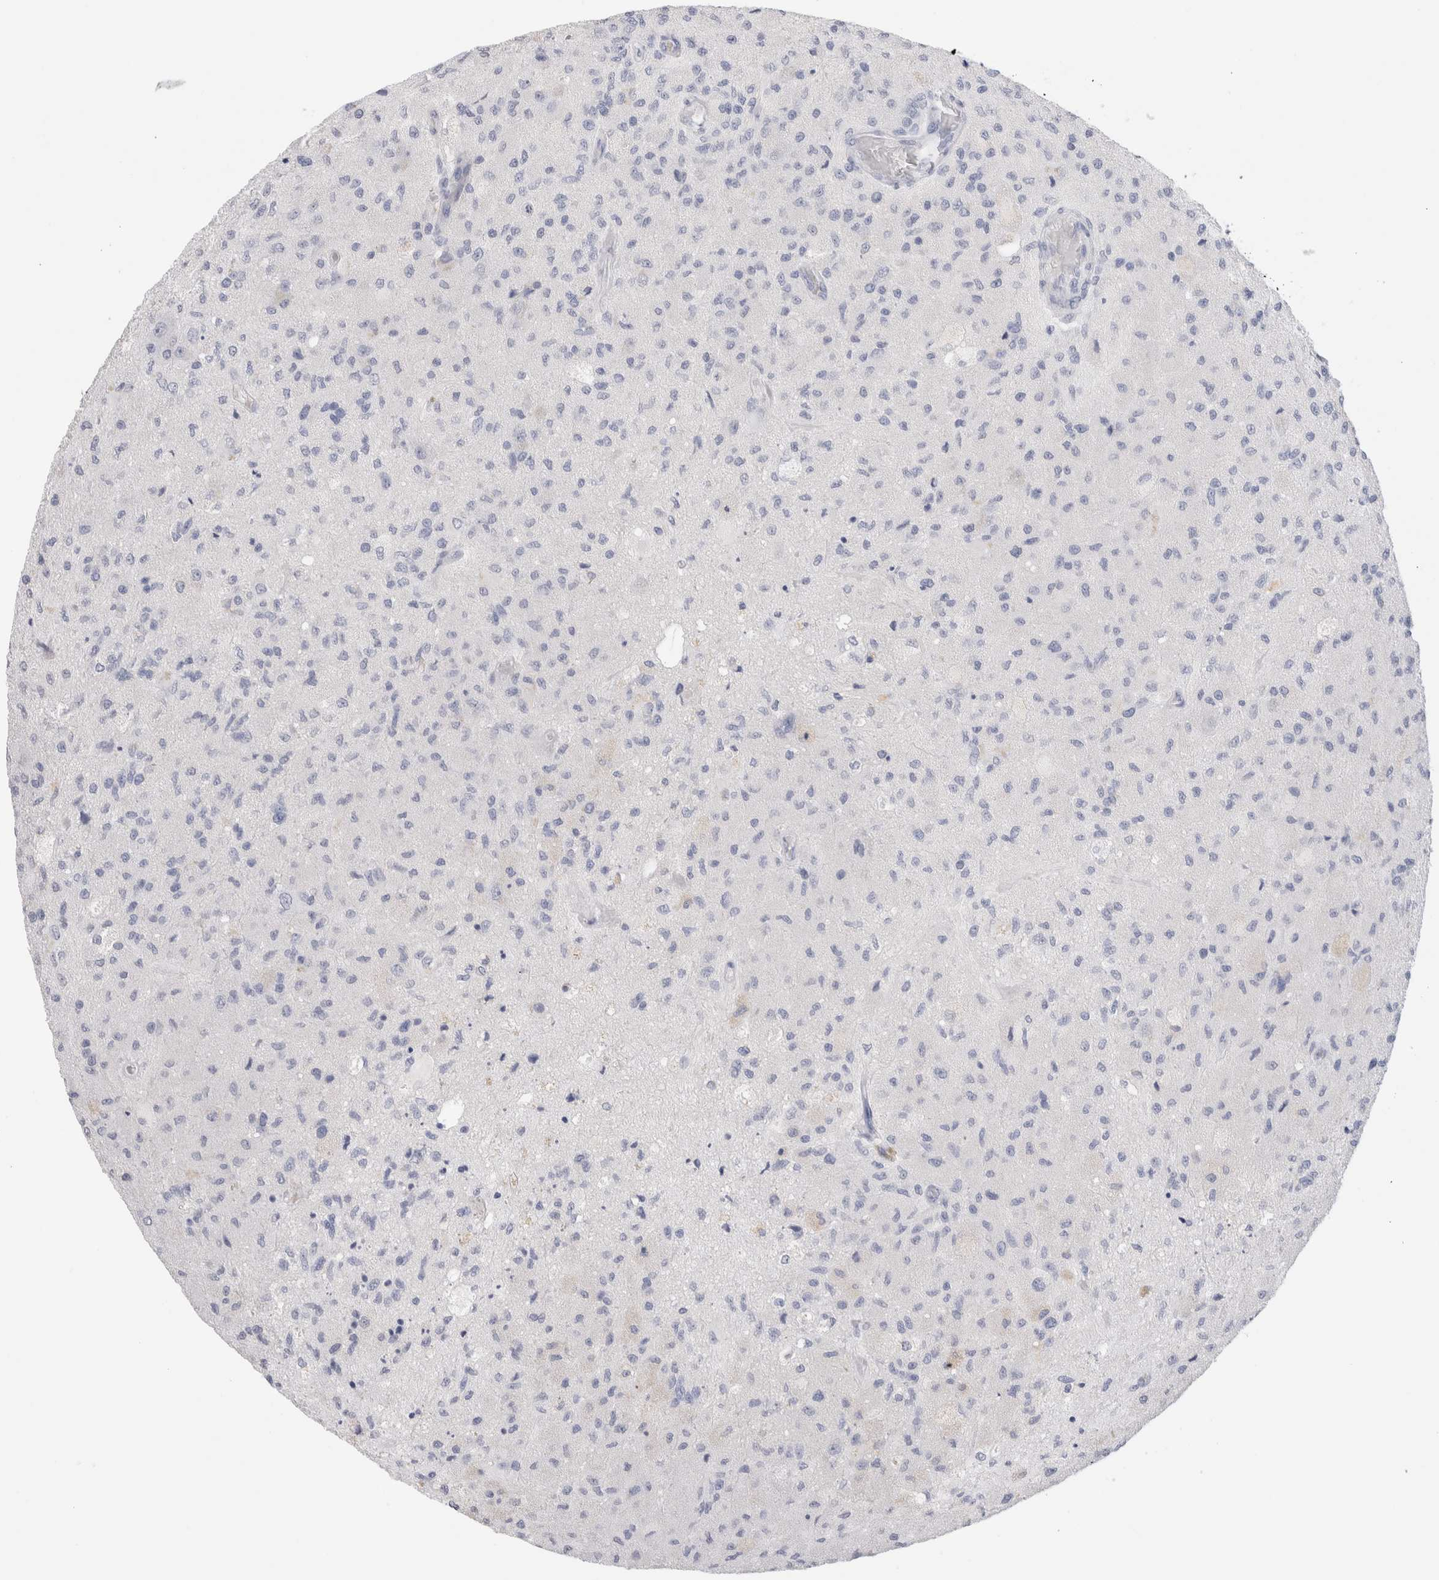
{"staining": {"intensity": "negative", "quantity": "none", "location": "none"}, "tissue": "glioma", "cell_type": "Tumor cells", "image_type": "cancer", "snomed": [{"axis": "morphology", "description": "Normal tissue, NOS"}, {"axis": "morphology", "description": "Glioma, malignant, High grade"}, {"axis": "topography", "description": "Cerebral cortex"}], "caption": "Immunohistochemistry micrograph of neoplastic tissue: human malignant high-grade glioma stained with DAB displays no significant protein expression in tumor cells. (DAB immunohistochemistry (IHC), high magnification).", "gene": "LAMP3", "patient": {"sex": "male", "age": 77}}